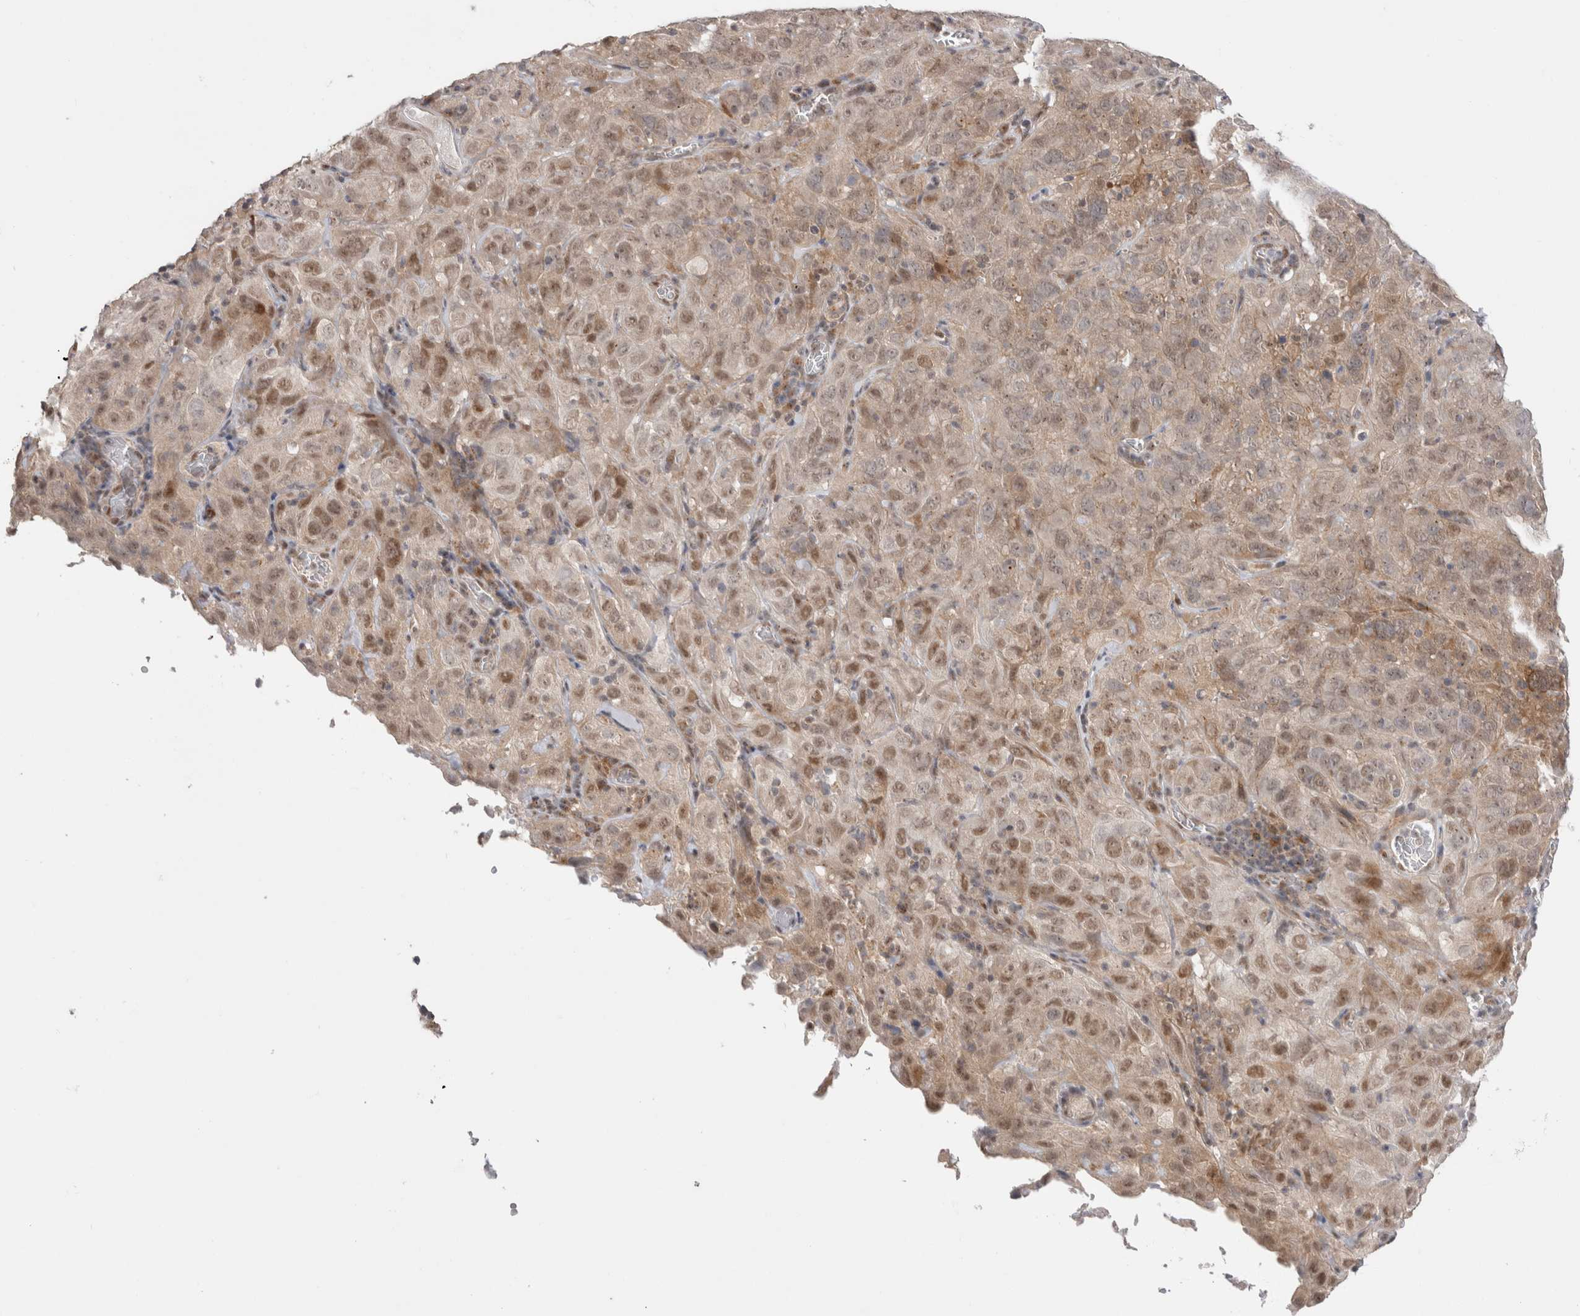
{"staining": {"intensity": "moderate", "quantity": "<25%", "location": "nuclear"}, "tissue": "cervical cancer", "cell_type": "Tumor cells", "image_type": "cancer", "snomed": [{"axis": "morphology", "description": "Squamous cell carcinoma, NOS"}, {"axis": "topography", "description": "Cervix"}], "caption": "A photomicrograph showing moderate nuclear positivity in about <25% of tumor cells in squamous cell carcinoma (cervical), as visualized by brown immunohistochemical staining.", "gene": "SLC29A1", "patient": {"sex": "female", "age": 32}}